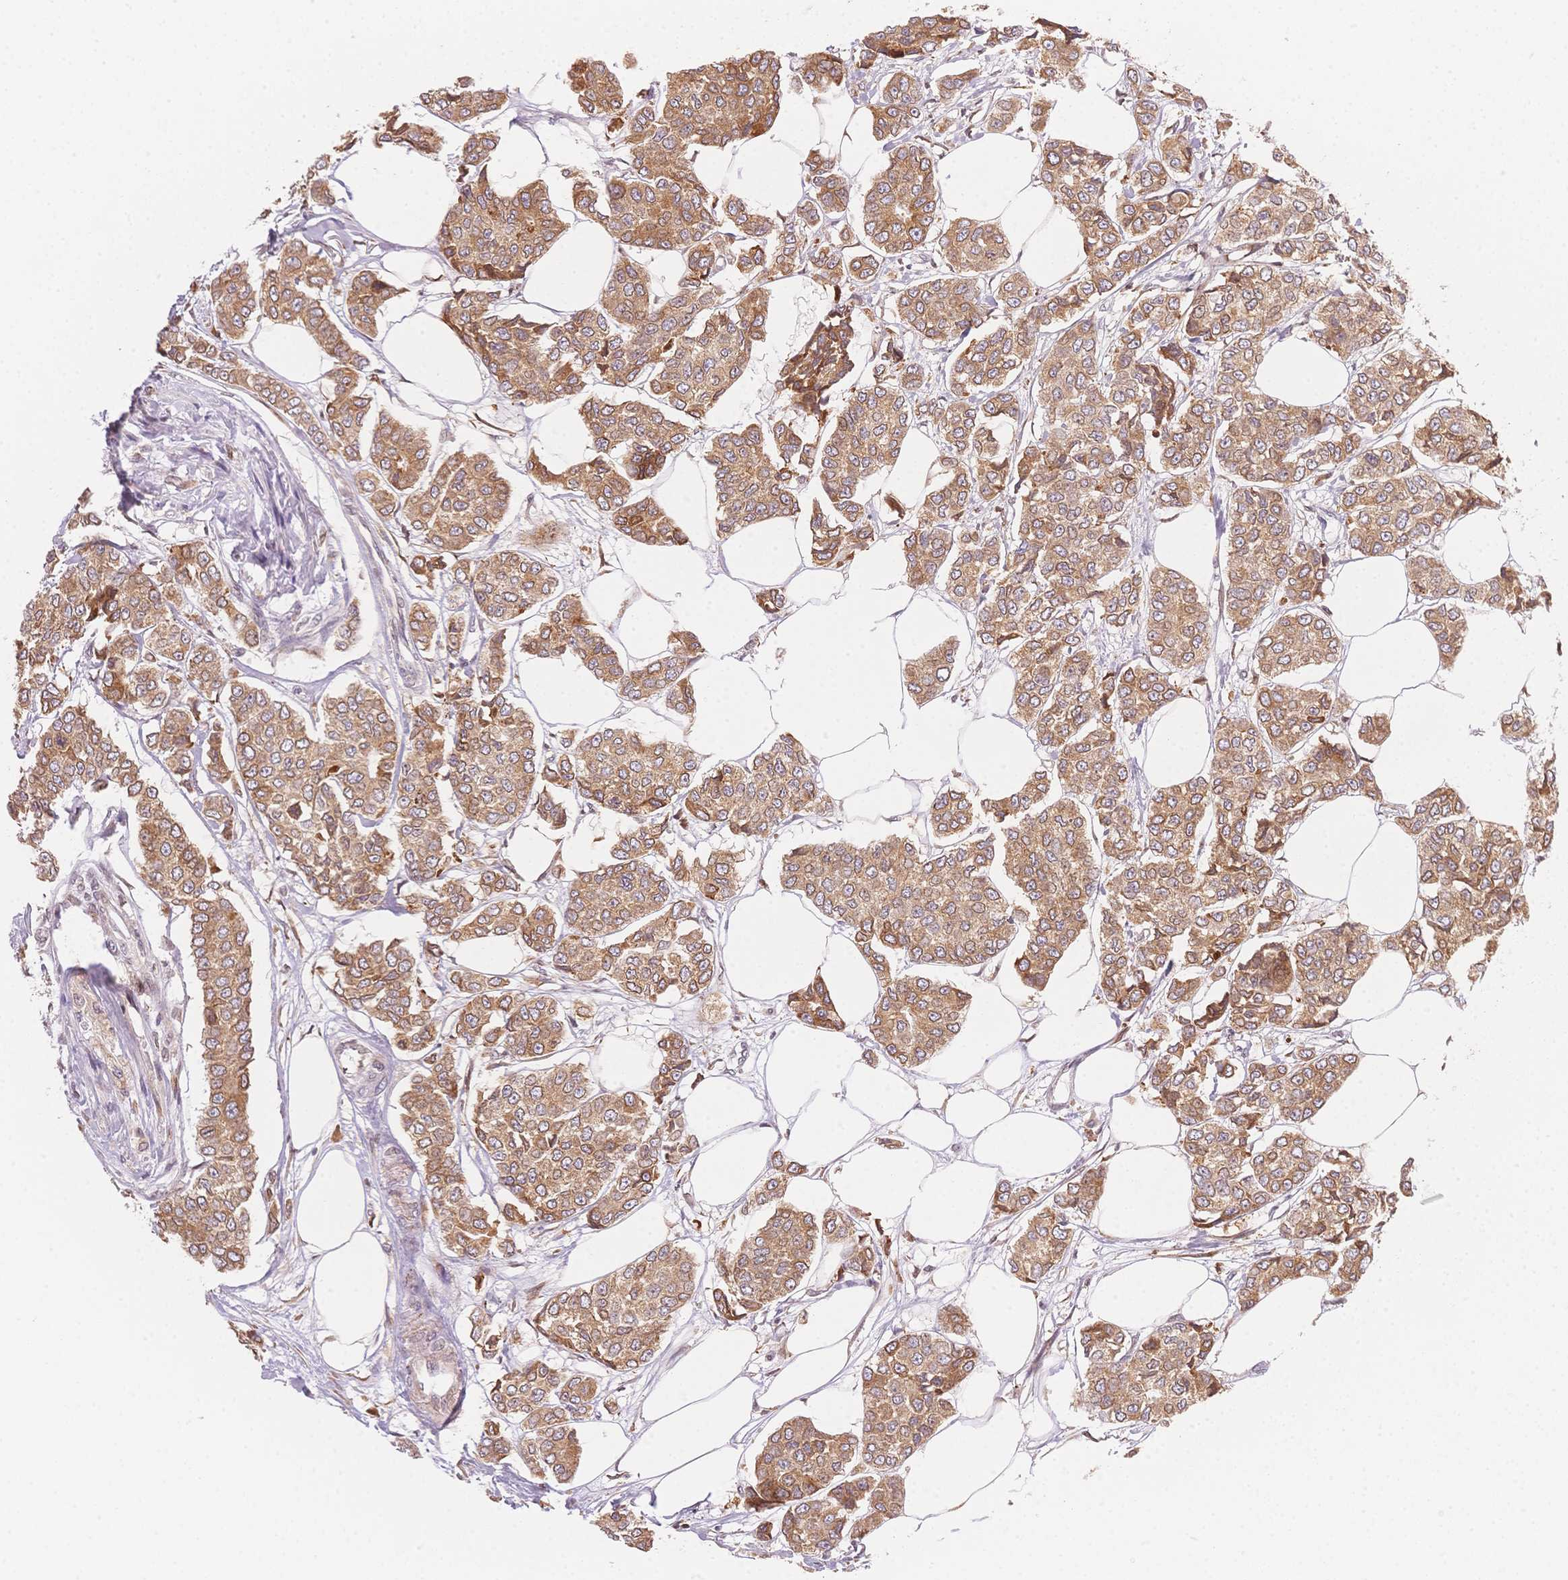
{"staining": {"intensity": "moderate", "quantity": ">75%", "location": "cytoplasmic/membranous"}, "tissue": "breast cancer", "cell_type": "Tumor cells", "image_type": "cancer", "snomed": [{"axis": "morphology", "description": "Duct carcinoma"}, {"axis": "topography", "description": "Breast"}], "caption": "Immunohistochemistry (IHC) image of human breast intraductal carcinoma stained for a protein (brown), which demonstrates medium levels of moderate cytoplasmic/membranous positivity in approximately >75% of tumor cells.", "gene": "STK39", "patient": {"sex": "female", "age": 94}}